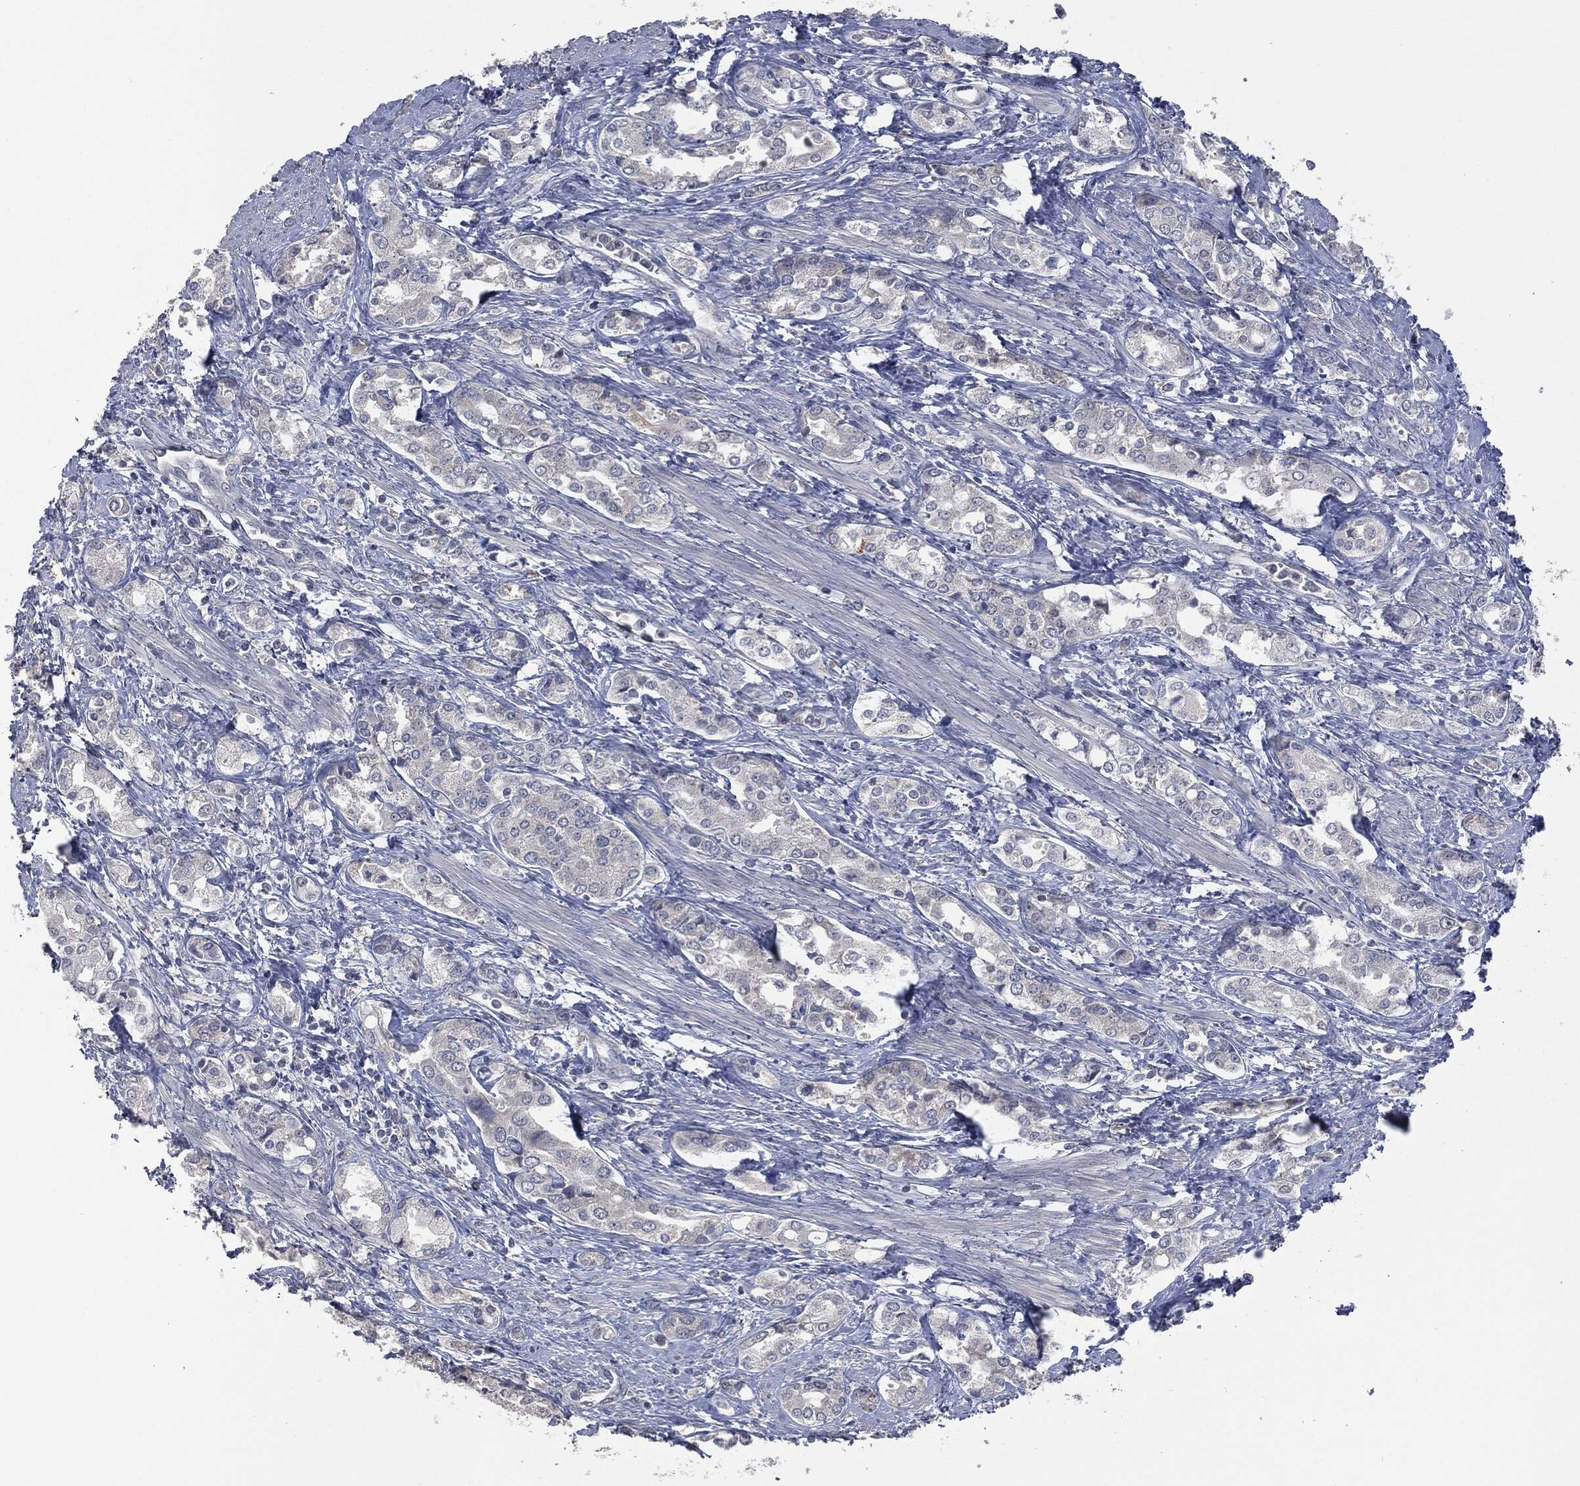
{"staining": {"intensity": "negative", "quantity": "none", "location": "none"}, "tissue": "prostate cancer", "cell_type": "Tumor cells", "image_type": "cancer", "snomed": [{"axis": "morphology", "description": "Adenocarcinoma, NOS"}, {"axis": "topography", "description": "Prostate and seminal vesicle, NOS"}, {"axis": "topography", "description": "Prostate"}], "caption": "This is an IHC histopathology image of adenocarcinoma (prostate). There is no staining in tumor cells.", "gene": "IL1RN", "patient": {"sex": "male", "age": 62}}